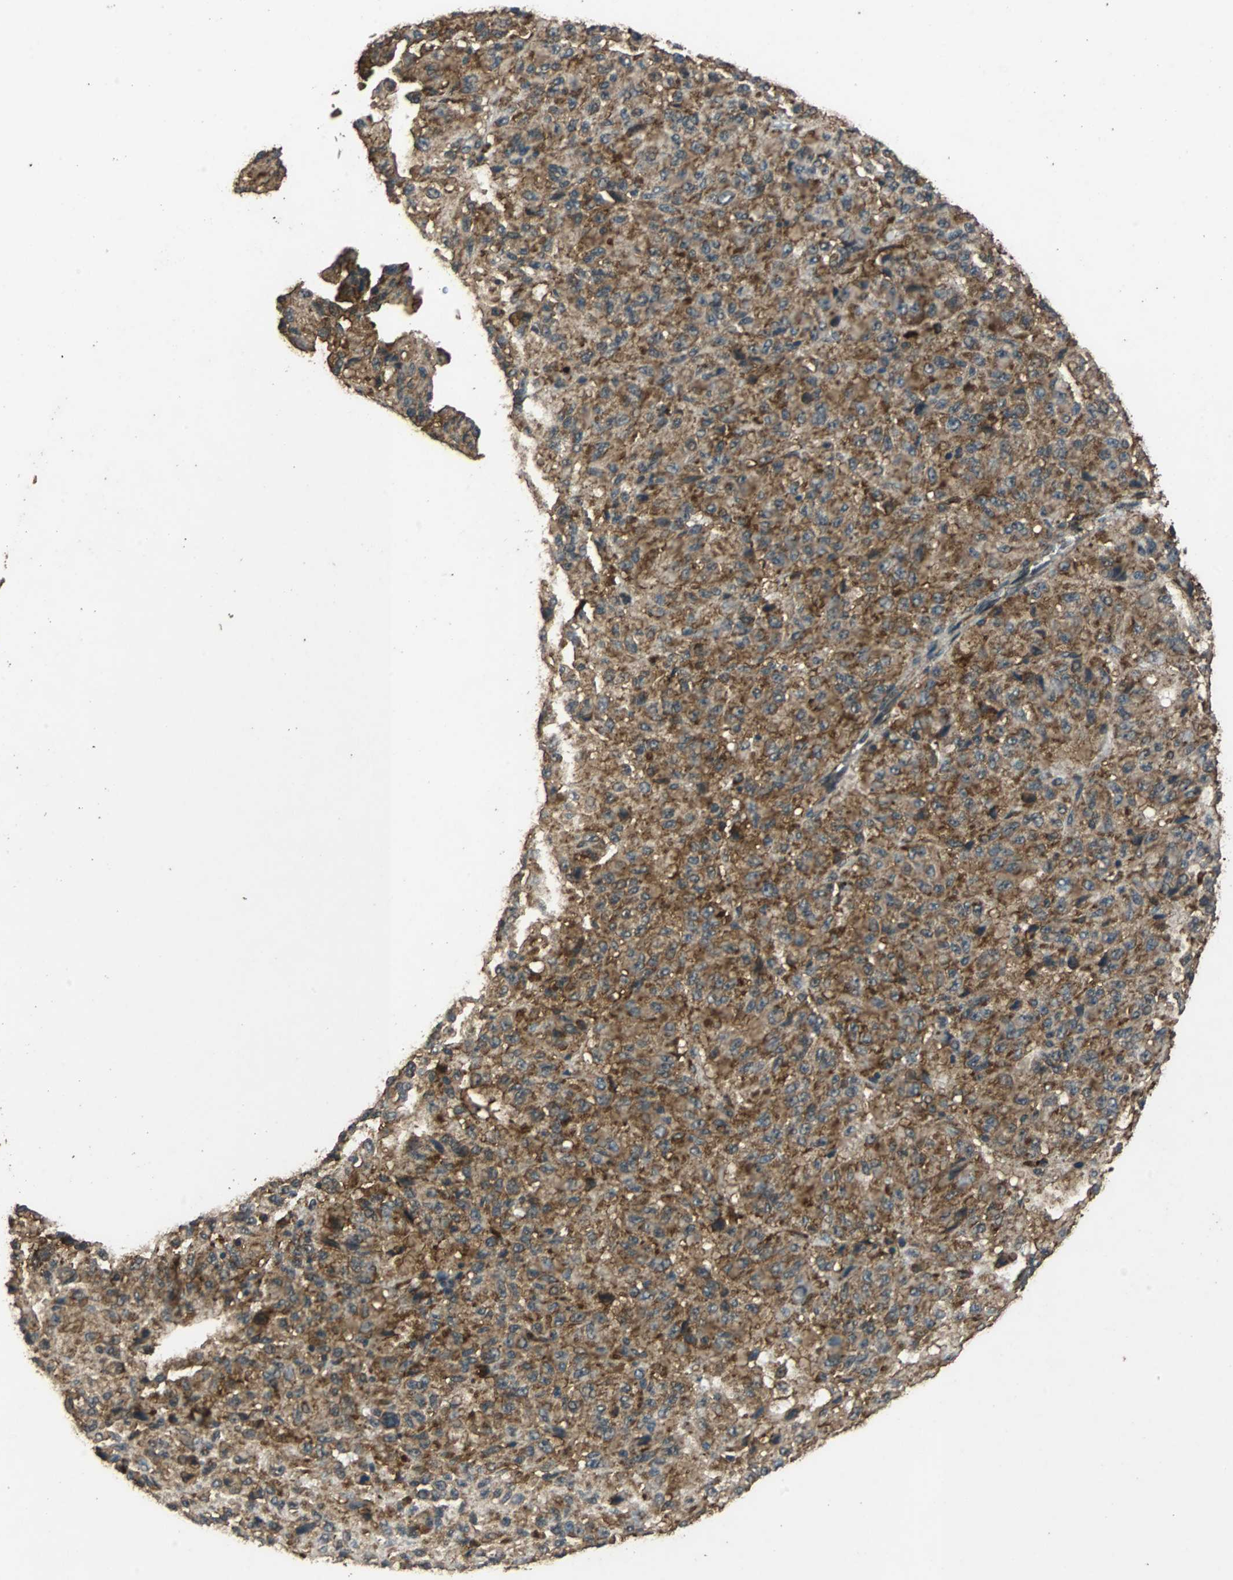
{"staining": {"intensity": "strong", "quantity": ">75%", "location": "cytoplasmic/membranous"}, "tissue": "melanoma", "cell_type": "Tumor cells", "image_type": "cancer", "snomed": [{"axis": "morphology", "description": "Malignant melanoma, Metastatic site"}, {"axis": "topography", "description": "Lung"}], "caption": "Strong cytoplasmic/membranous protein expression is appreciated in about >75% of tumor cells in melanoma. (Stains: DAB (3,3'-diaminobenzidine) in brown, nuclei in blue, Microscopy: brightfield microscopy at high magnification).", "gene": "NAA10", "patient": {"sex": "male", "age": 64}}